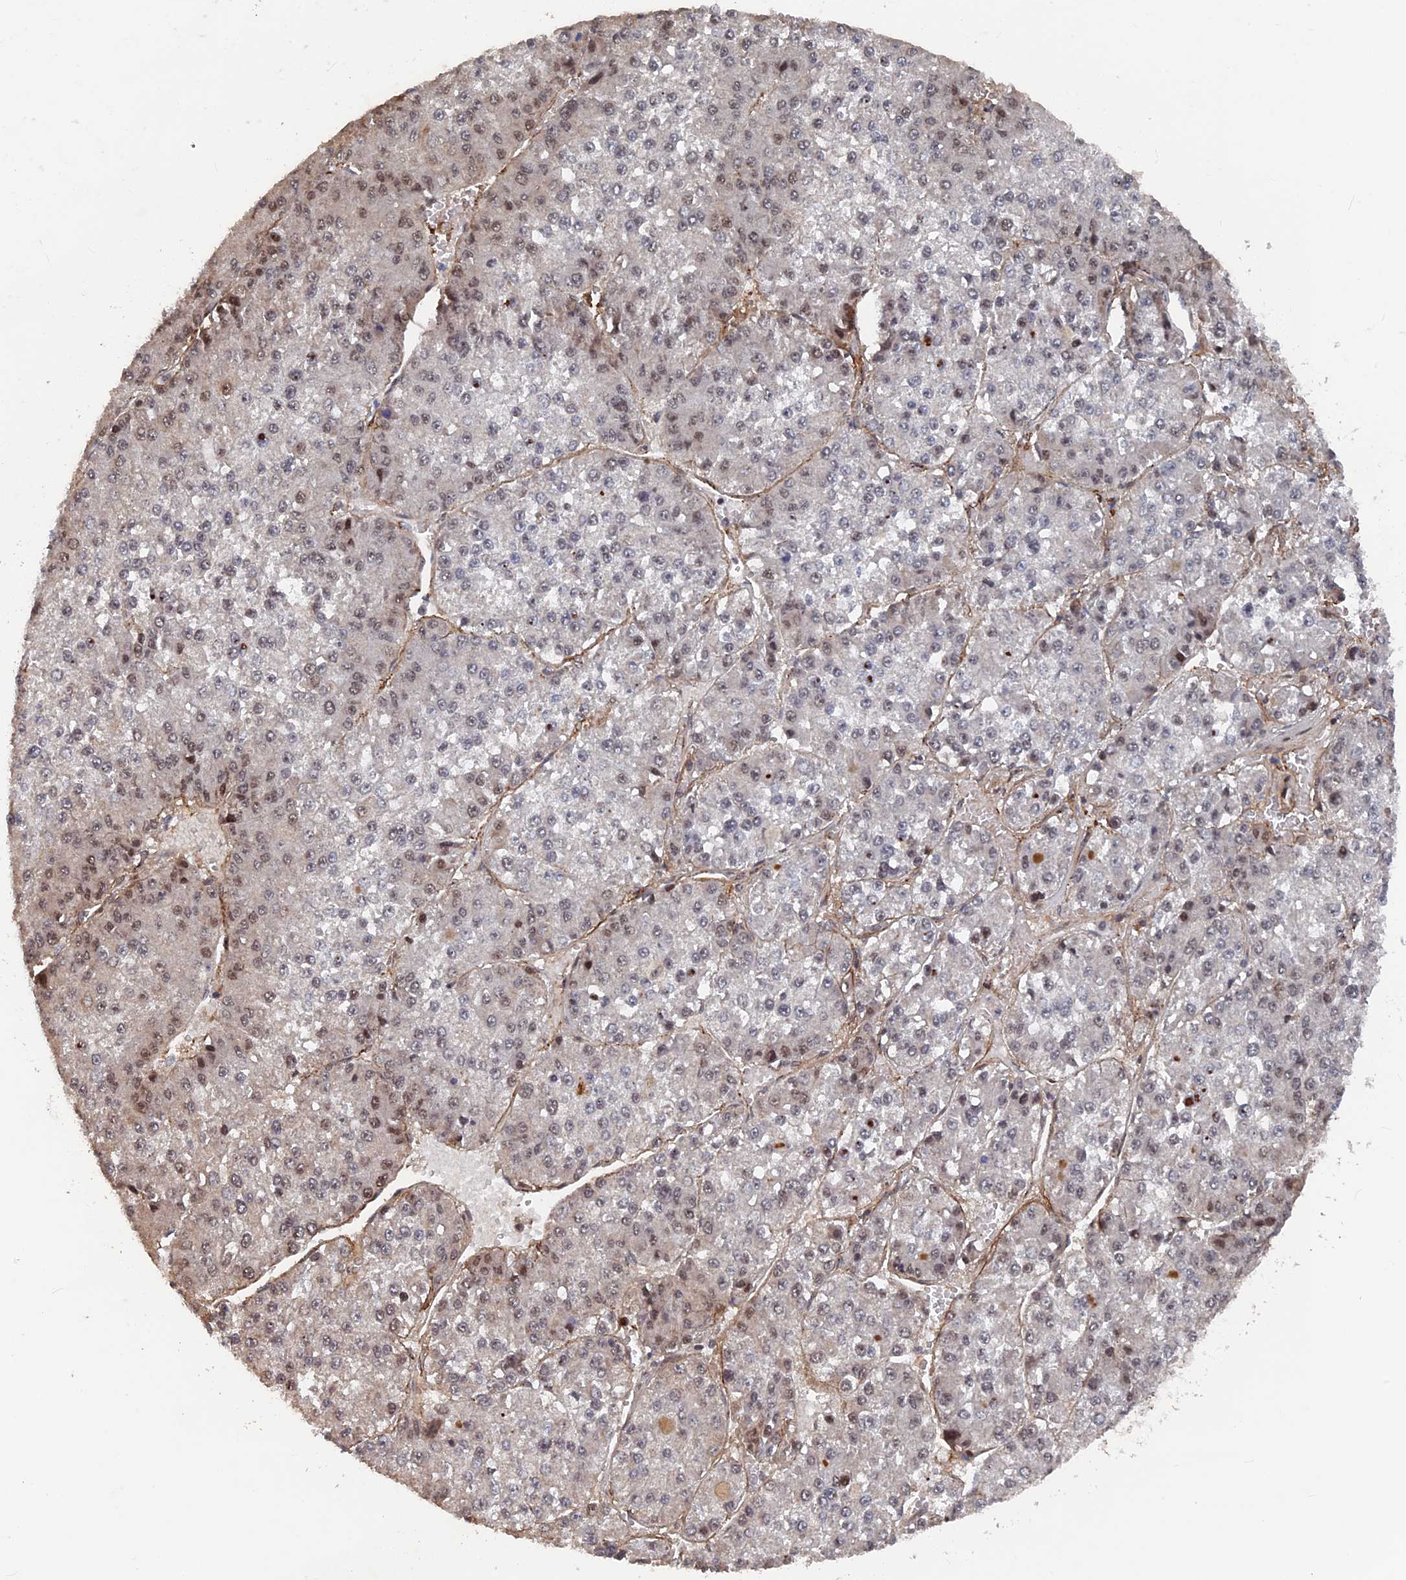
{"staining": {"intensity": "weak", "quantity": "<25%", "location": "nuclear"}, "tissue": "liver cancer", "cell_type": "Tumor cells", "image_type": "cancer", "snomed": [{"axis": "morphology", "description": "Carcinoma, Hepatocellular, NOS"}, {"axis": "topography", "description": "Liver"}], "caption": "Tumor cells are negative for protein expression in human liver hepatocellular carcinoma.", "gene": "SH3D21", "patient": {"sex": "female", "age": 73}}